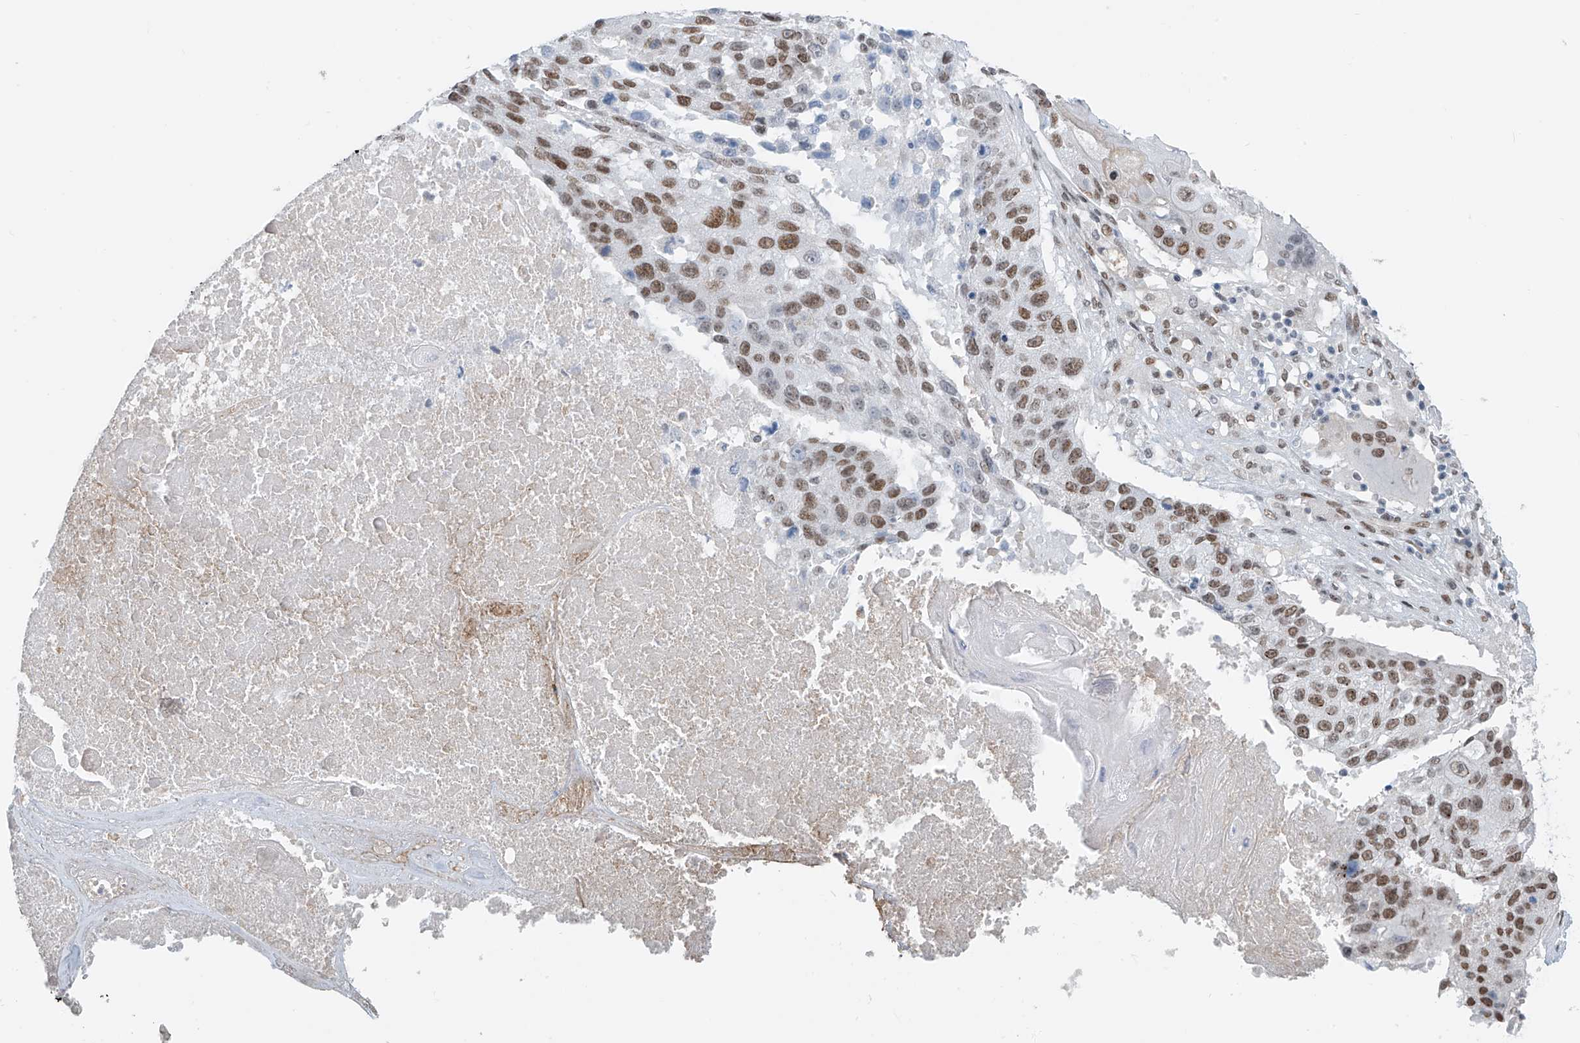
{"staining": {"intensity": "moderate", "quantity": ">75%", "location": "nuclear"}, "tissue": "lung cancer", "cell_type": "Tumor cells", "image_type": "cancer", "snomed": [{"axis": "morphology", "description": "Squamous cell carcinoma, NOS"}, {"axis": "topography", "description": "Lung"}], "caption": "Immunohistochemistry histopathology image of lung cancer stained for a protein (brown), which demonstrates medium levels of moderate nuclear expression in about >75% of tumor cells.", "gene": "MCM9", "patient": {"sex": "male", "age": 61}}